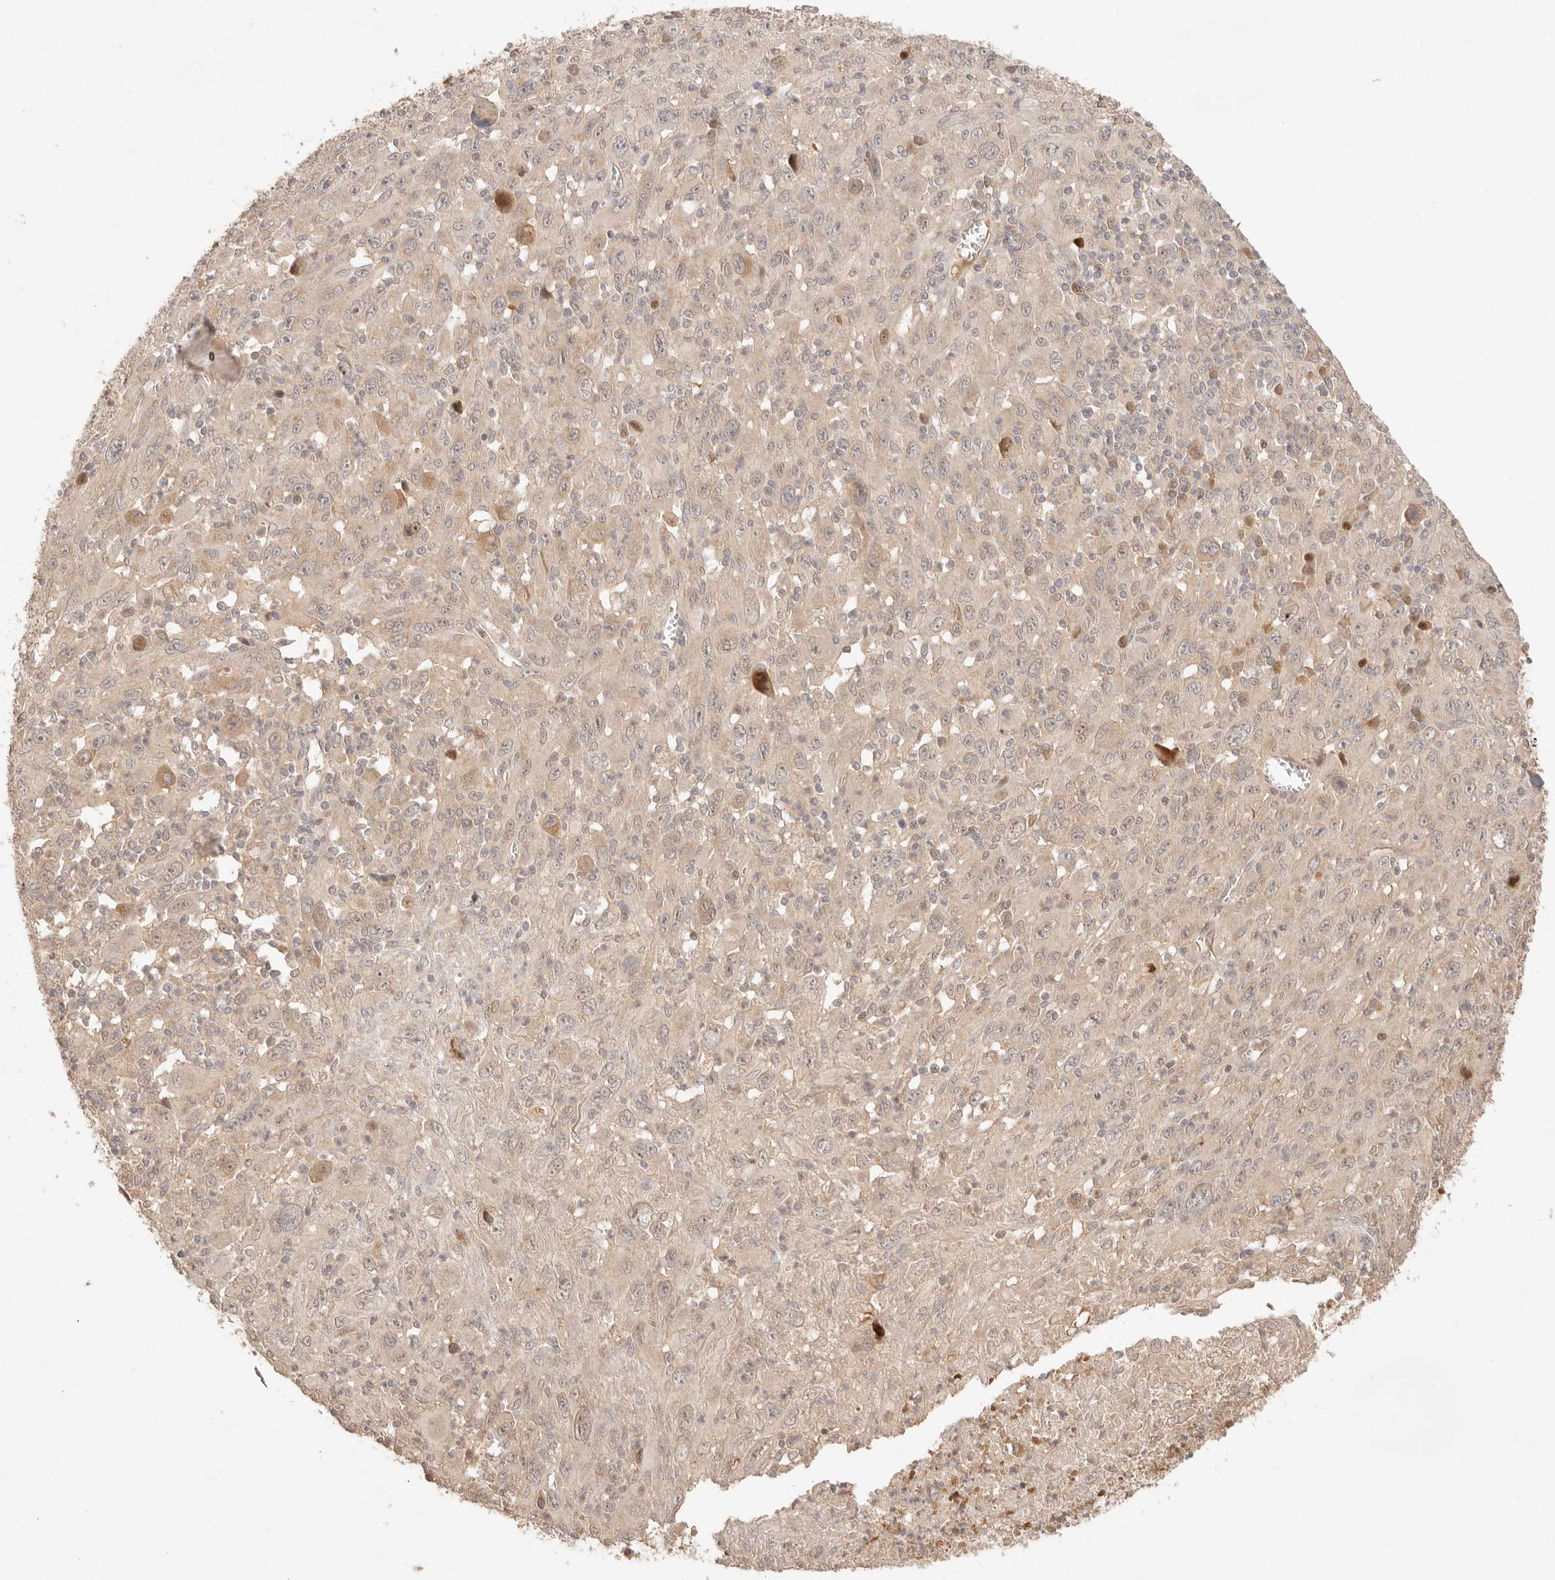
{"staining": {"intensity": "weak", "quantity": "25%-75%", "location": "cytoplasmic/membranous"}, "tissue": "melanoma", "cell_type": "Tumor cells", "image_type": "cancer", "snomed": [{"axis": "morphology", "description": "Malignant melanoma, Metastatic site"}, {"axis": "topography", "description": "Skin"}], "caption": "Human melanoma stained with a brown dye reveals weak cytoplasmic/membranous positive staining in about 25%-75% of tumor cells.", "gene": "PHLDA3", "patient": {"sex": "female", "age": 56}}